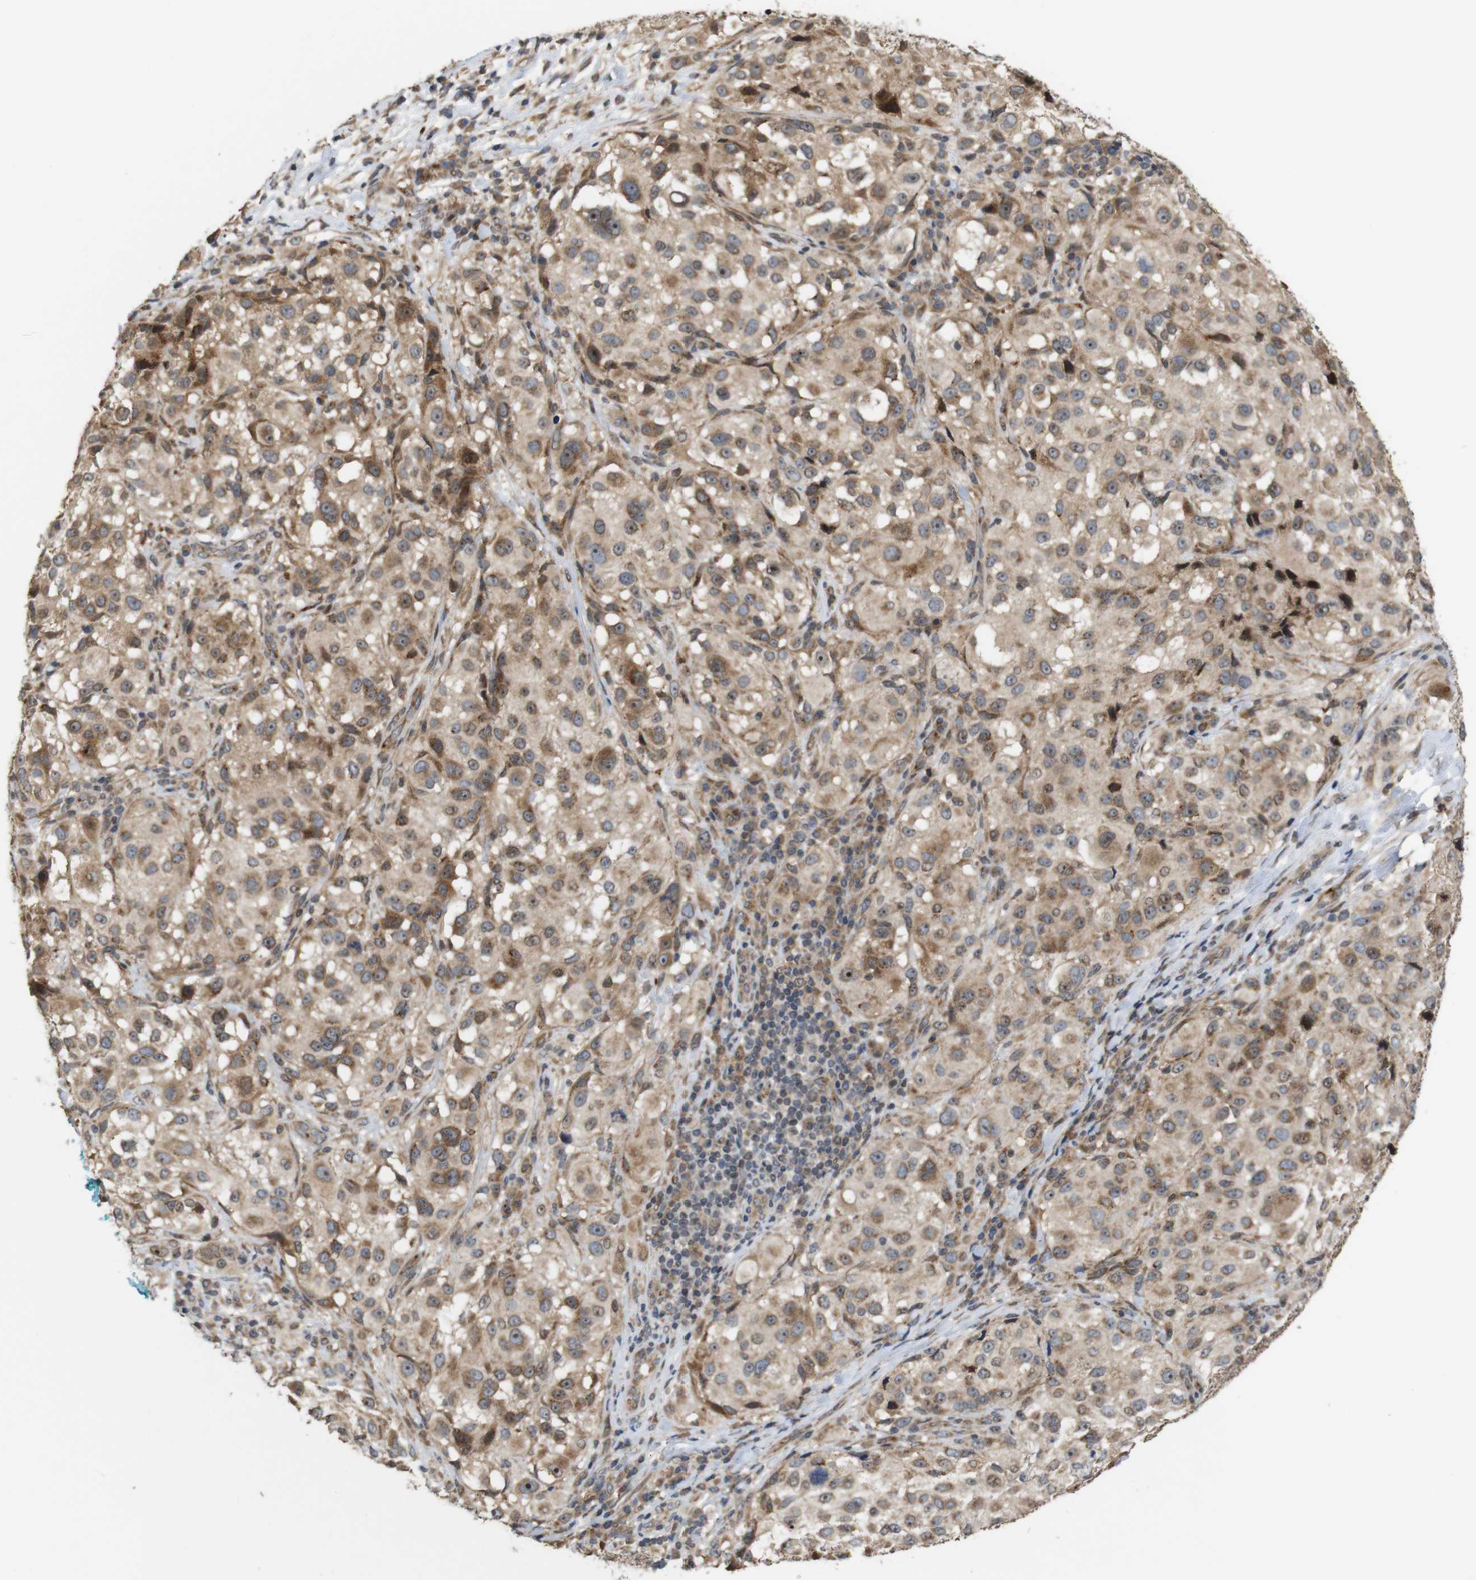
{"staining": {"intensity": "moderate", "quantity": ">75%", "location": "cytoplasmic/membranous,nuclear"}, "tissue": "melanoma", "cell_type": "Tumor cells", "image_type": "cancer", "snomed": [{"axis": "morphology", "description": "Necrosis, NOS"}, {"axis": "morphology", "description": "Malignant melanoma, NOS"}, {"axis": "topography", "description": "Skin"}], "caption": "There is medium levels of moderate cytoplasmic/membranous and nuclear staining in tumor cells of malignant melanoma, as demonstrated by immunohistochemical staining (brown color).", "gene": "EFCAB14", "patient": {"sex": "female", "age": 87}}